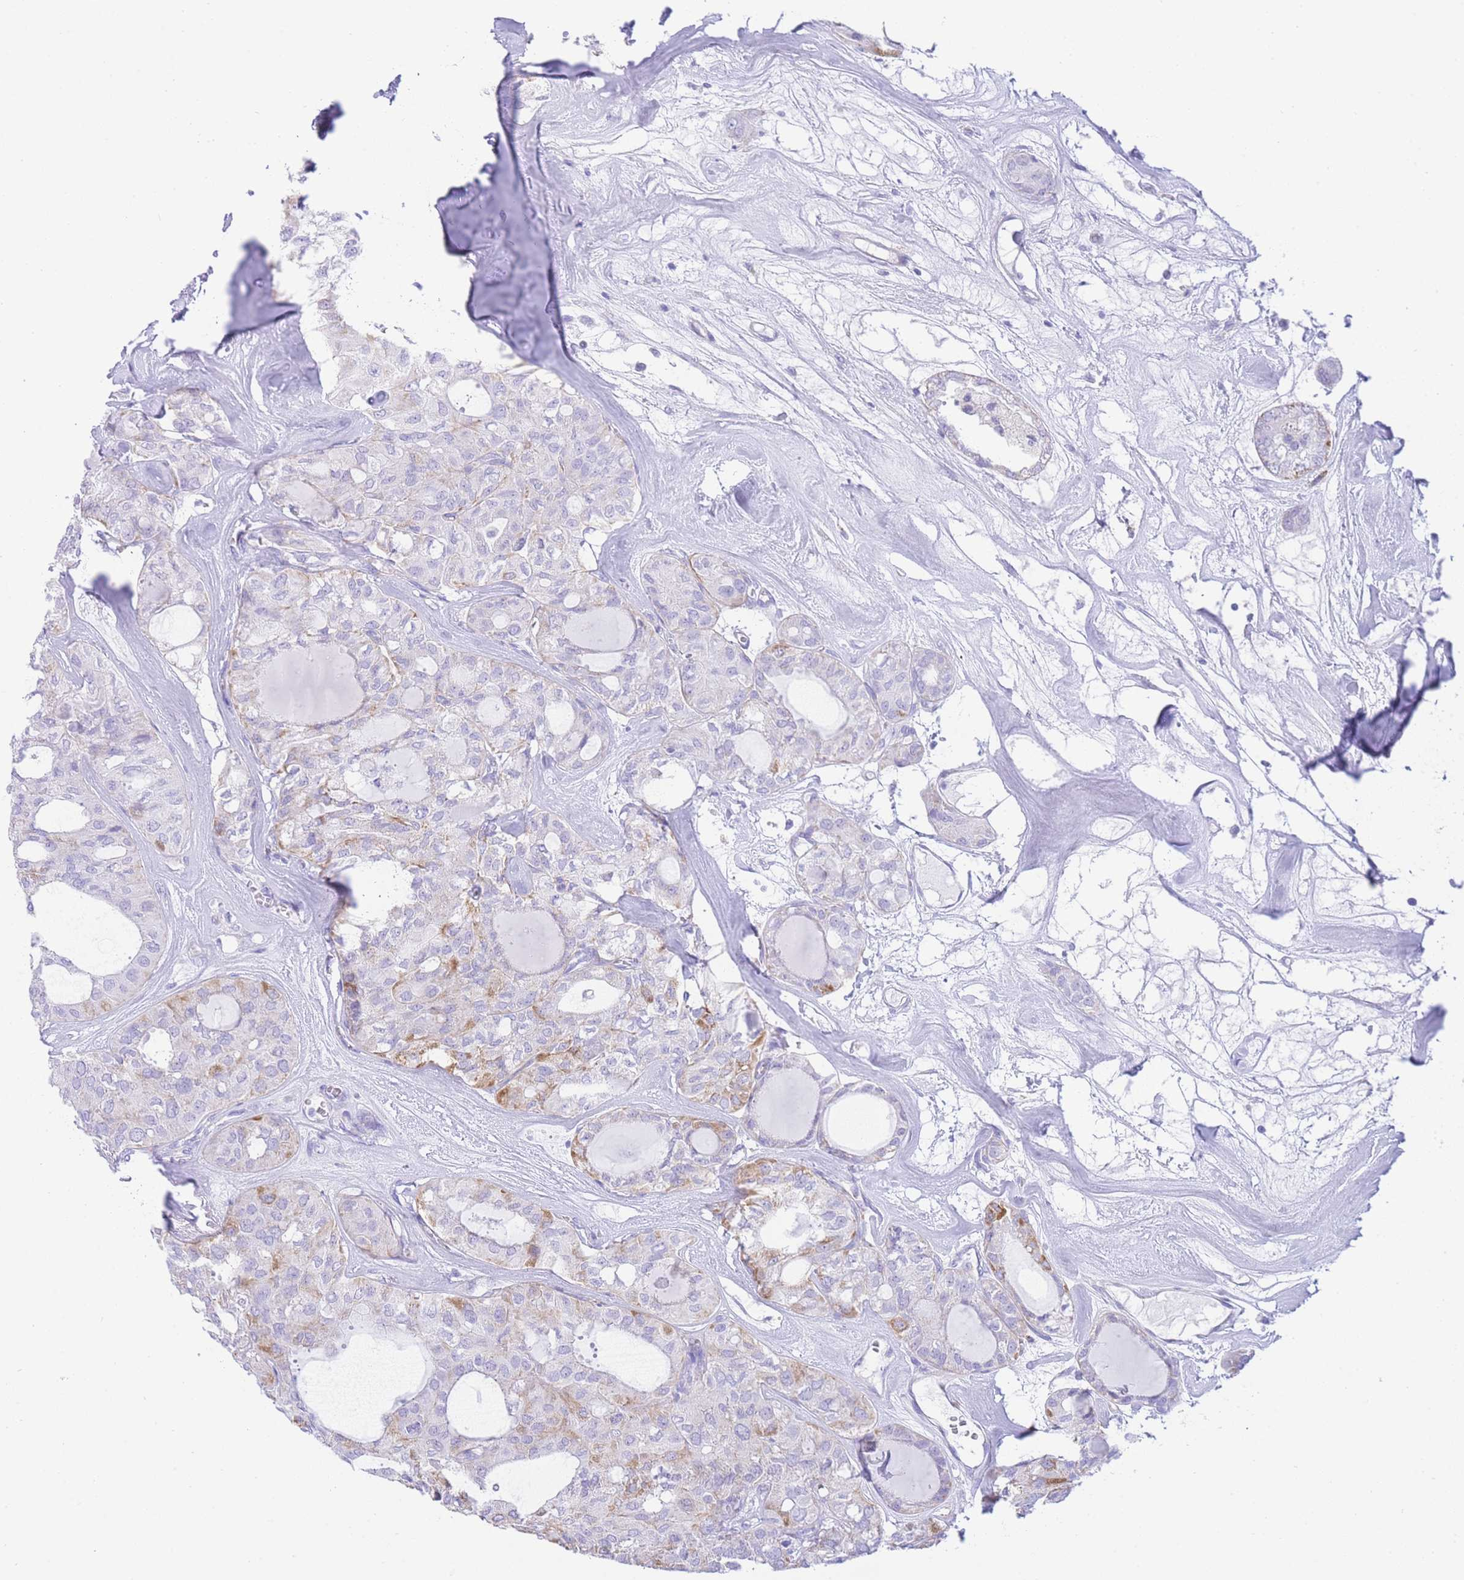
{"staining": {"intensity": "moderate", "quantity": "<25%", "location": "cytoplasmic/membranous"}, "tissue": "thyroid cancer", "cell_type": "Tumor cells", "image_type": "cancer", "snomed": [{"axis": "morphology", "description": "Follicular adenoma carcinoma, NOS"}, {"axis": "topography", "description": "Thyroid gland"}], "caption": "The micrograph shows staining of follicular adenoma carcinoma (thyroid), revealing moderate cytoplasmic/membranous protein staining (brown color) within tumor cells.", "gene": "ACSM4", "patient": {"sex": "male", "age": 75}}